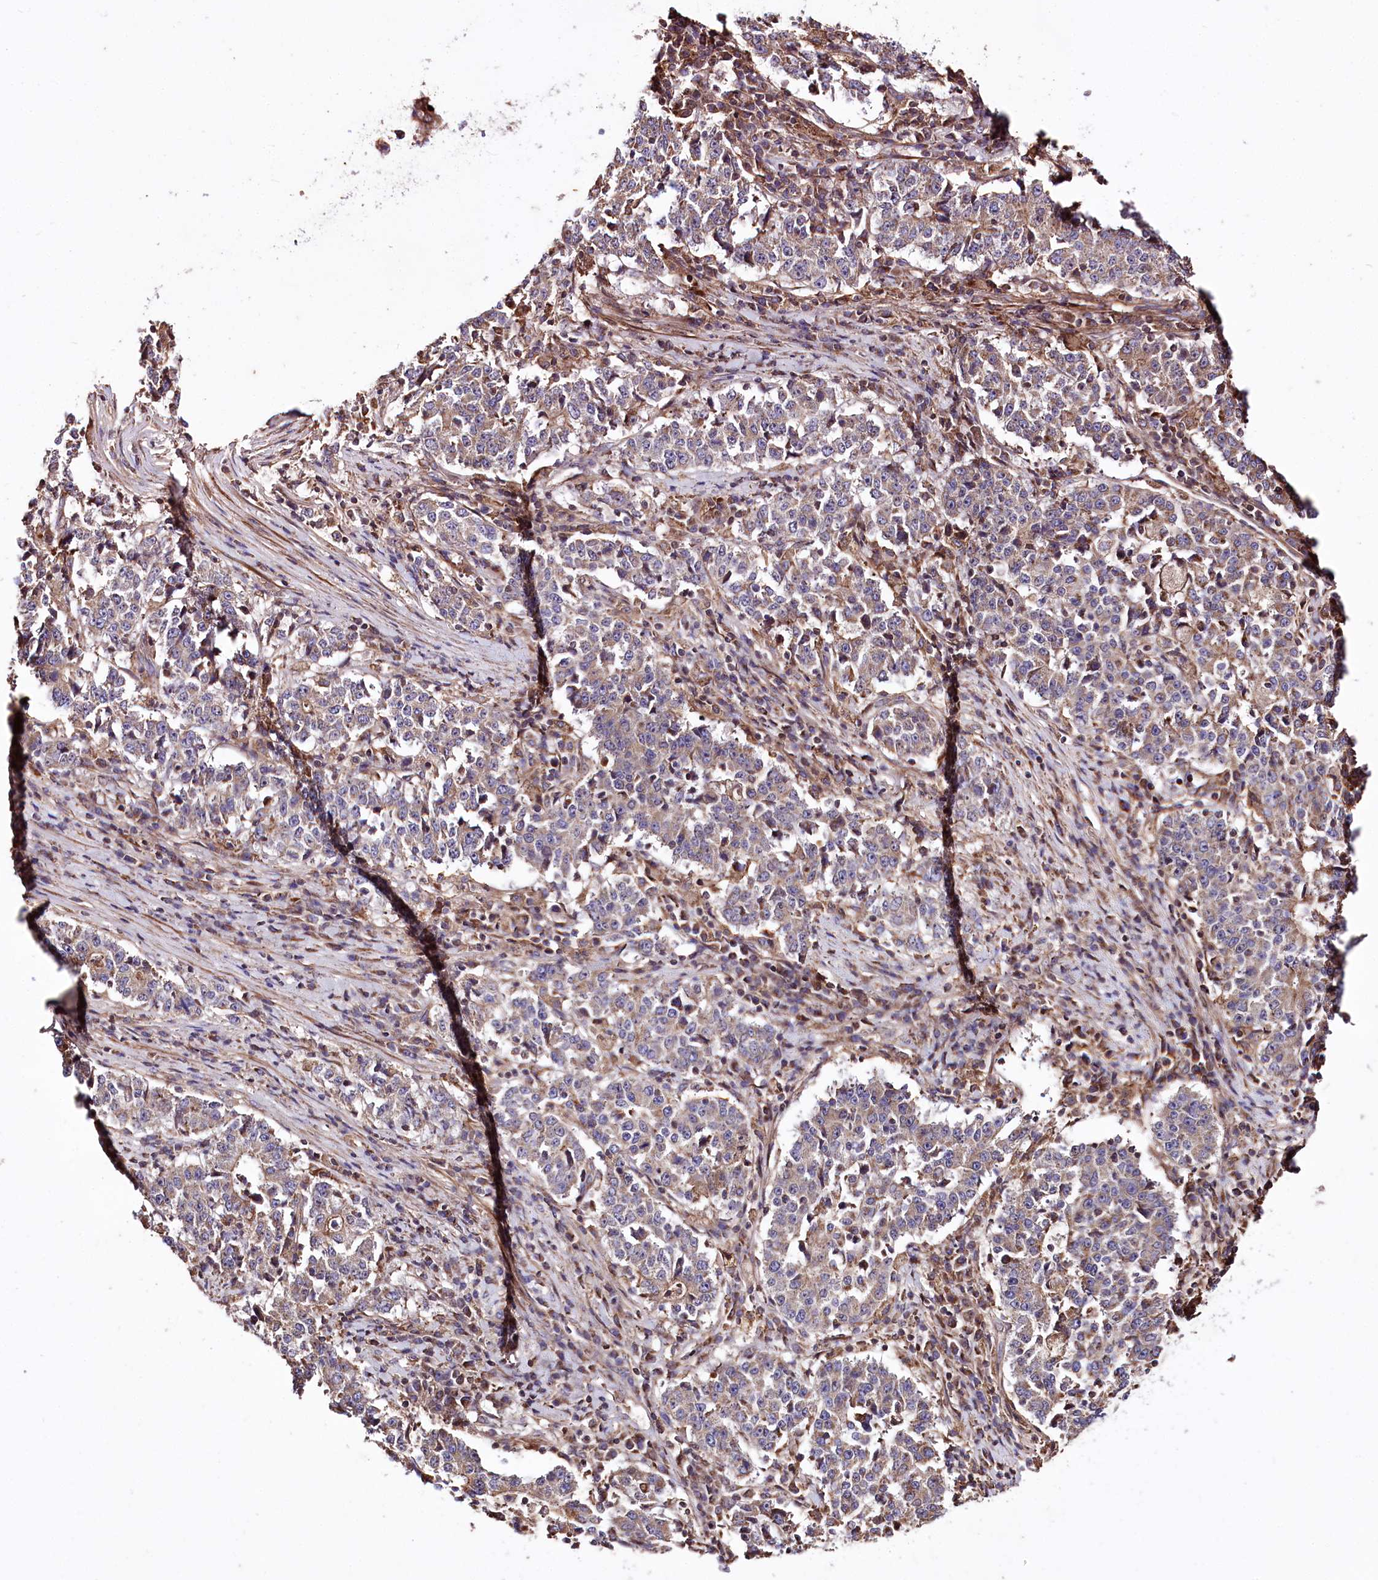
{"staining": {"intensity": "weak", "quantity": ">75%", "location": "cytoplasmic/membranous"}, "tissue": "stomach cancer", "cell_type": "Tumor cells", "image_type": "cancer", "snomed": [{"axis": "morphology", "description": "Adenocarcinoma, NOS"}, {"axis": "topography", "description": "Stomach"}], "caption": "A high-resolution photomicrograph shows IHC staining of stomach cancer (adenocarcinoma), which exhibits weak cytoplasmic/membranous positivity in approximately >75% of tumor cells. (brown staining indicates protein expression, while blue staining denotes nuclei).", "gene": "WWC1", "patient": {"sex": "male", "age": 59}}